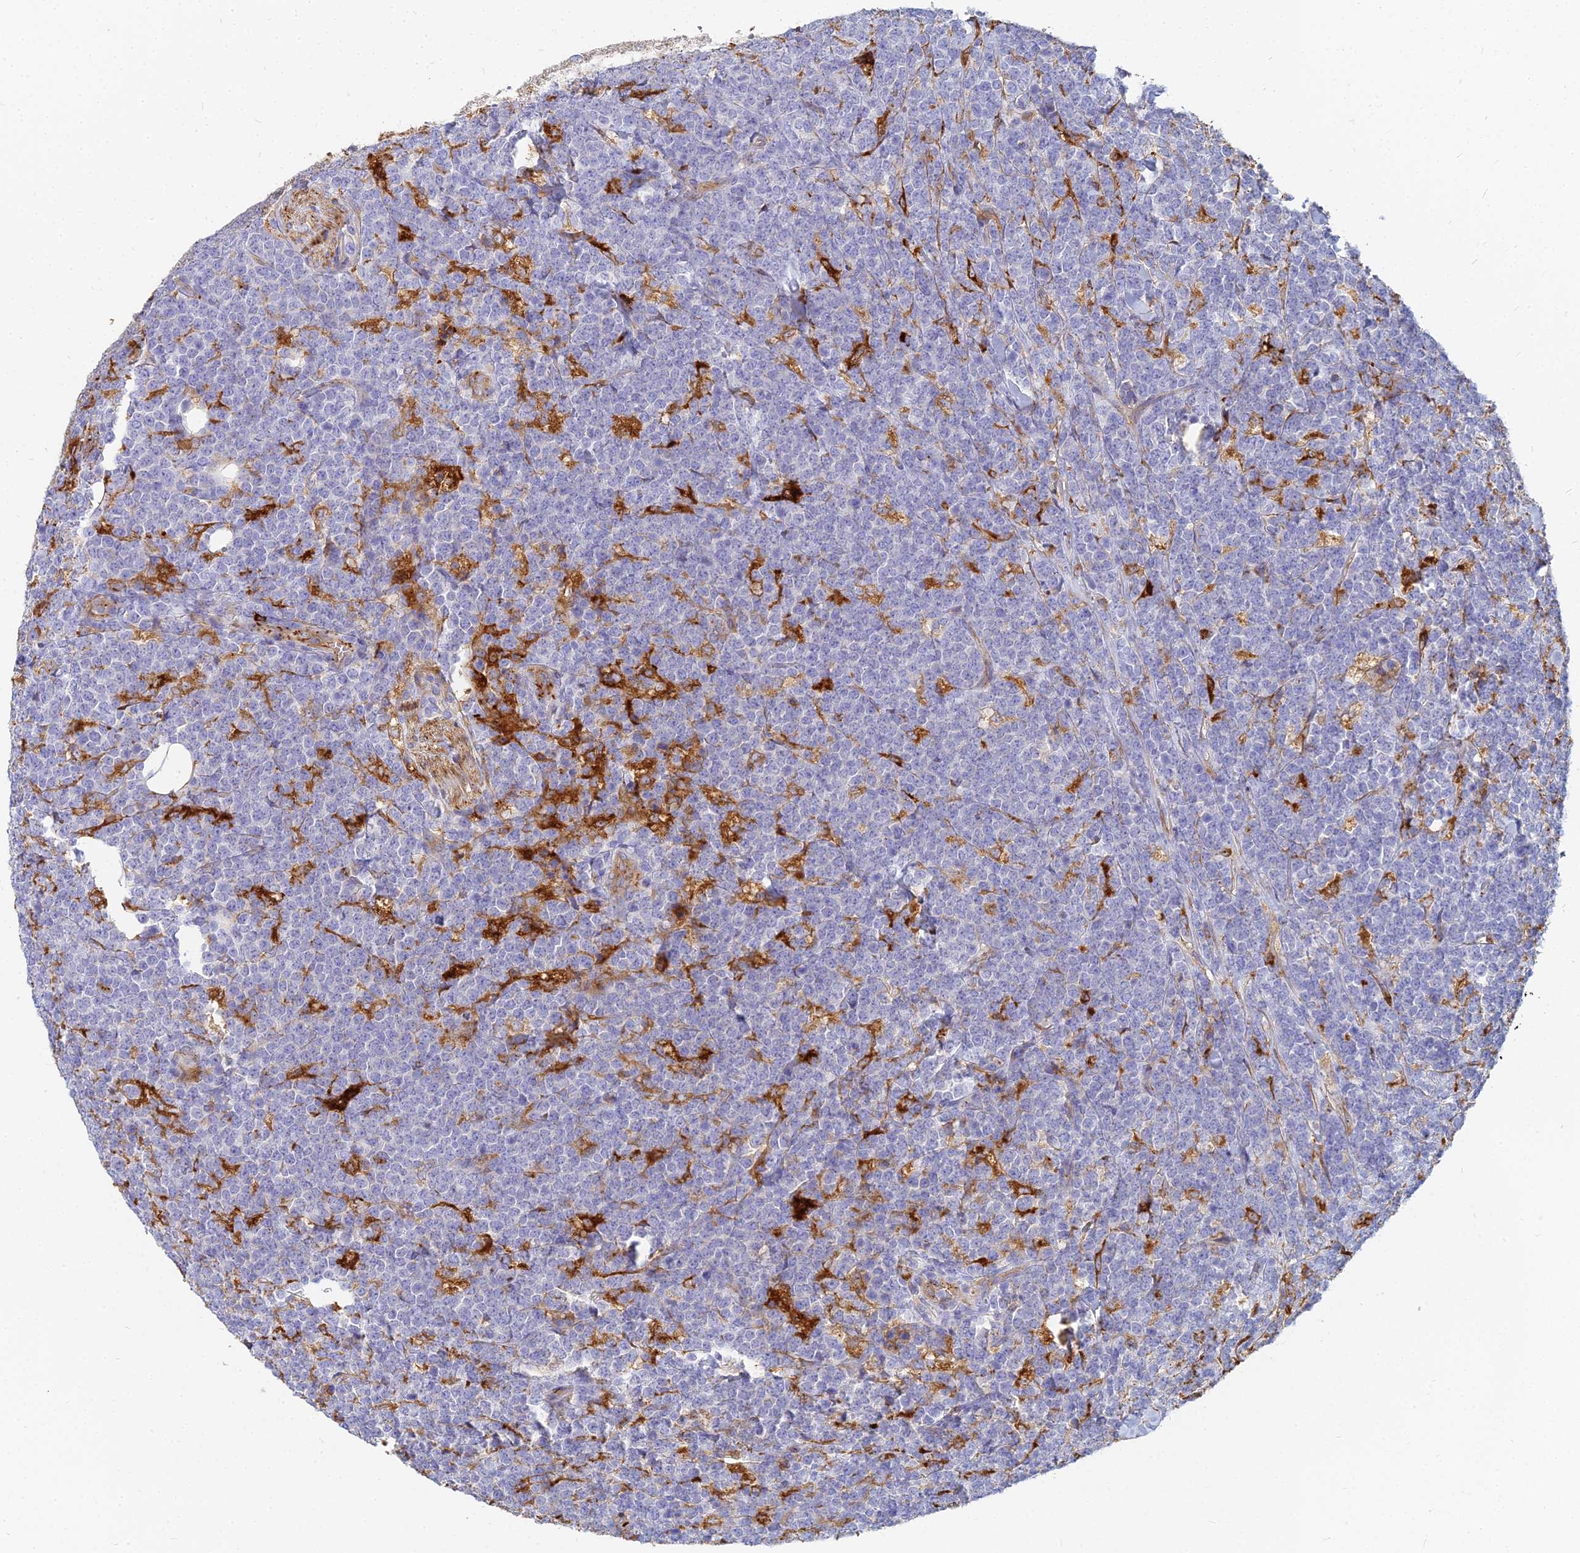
{"staining": {"intensity": "negative", "quantity": "none", "location": "none"}, "tissue": "lymphoma", "cell_type": "Tumor cells", "image_type": "cancer", "snomed": [{"axis": "morphology", "description": "Malignant lymphoma, non-Hodgkin's type, High grade"}, {"axis": "topography", "description": "Small intestine"}], "caption": "High magnification brightfield microscopy of lymphoma stained with DAB (brown) and counterstained with hematoxylin (blue): tumor cells show no significant positivity. (DAB (3,3'-diaminobenzidine) immunohistochemistry, high magnification).", "gene": "VAT1", "patient": {"sex": "male", "age": 8}}